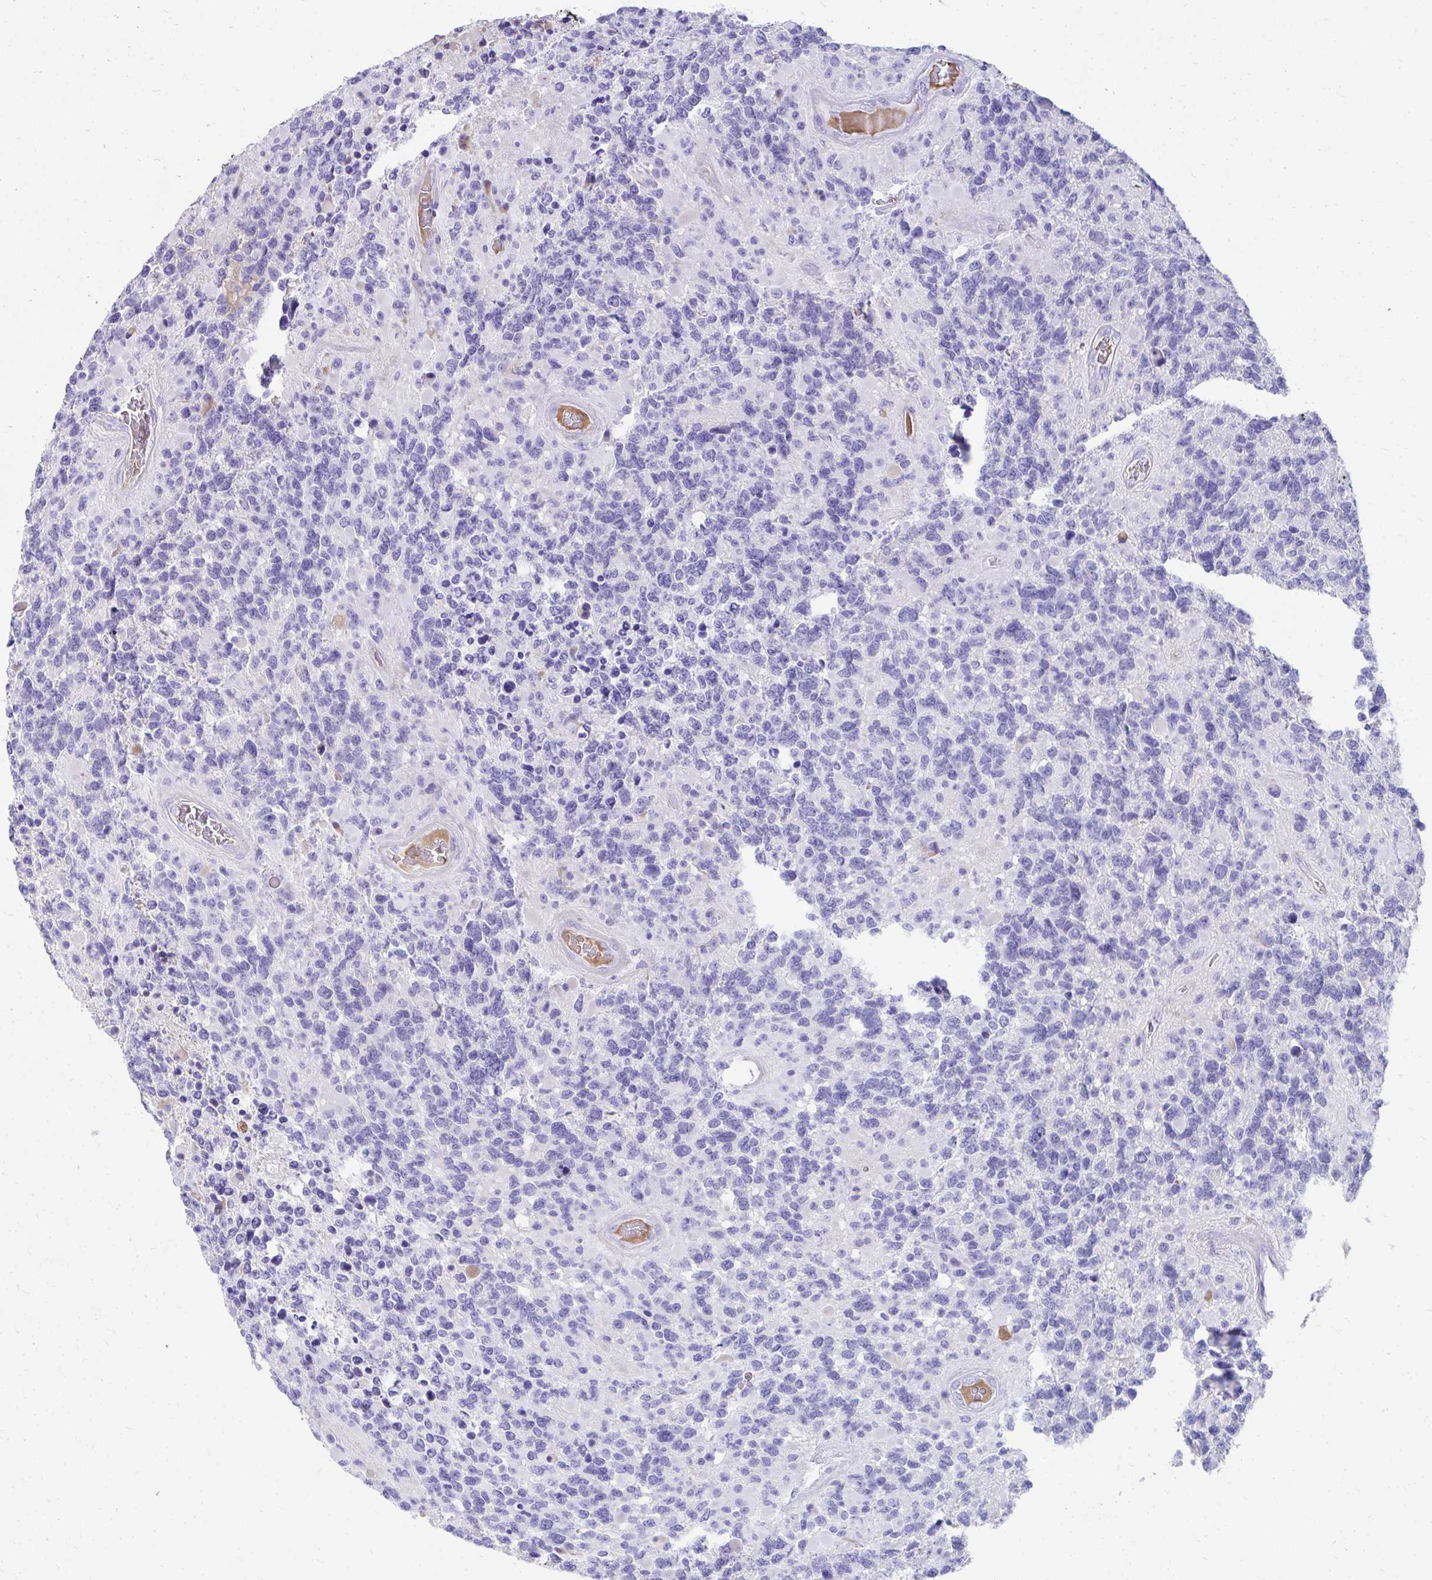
{"staining": {"intensity": "negative", "quantity": "none", "location": "none"}, "tissue": "glioma", "cell_type": "Tumor cells", "image_type": "cancer", "snomed": [{"axis": "morphology", "description": "Glioma, malignant, High grade"}, {"axis": "topography", "description": "Brain"}], "caption": "DAB (3,3'-diaminobenzidine) immunohistochemical staining of glioma shows no significant positivity in tumor cells.", "gene": "TNNT1", "patient": {"sex": "female", "age": 40}}